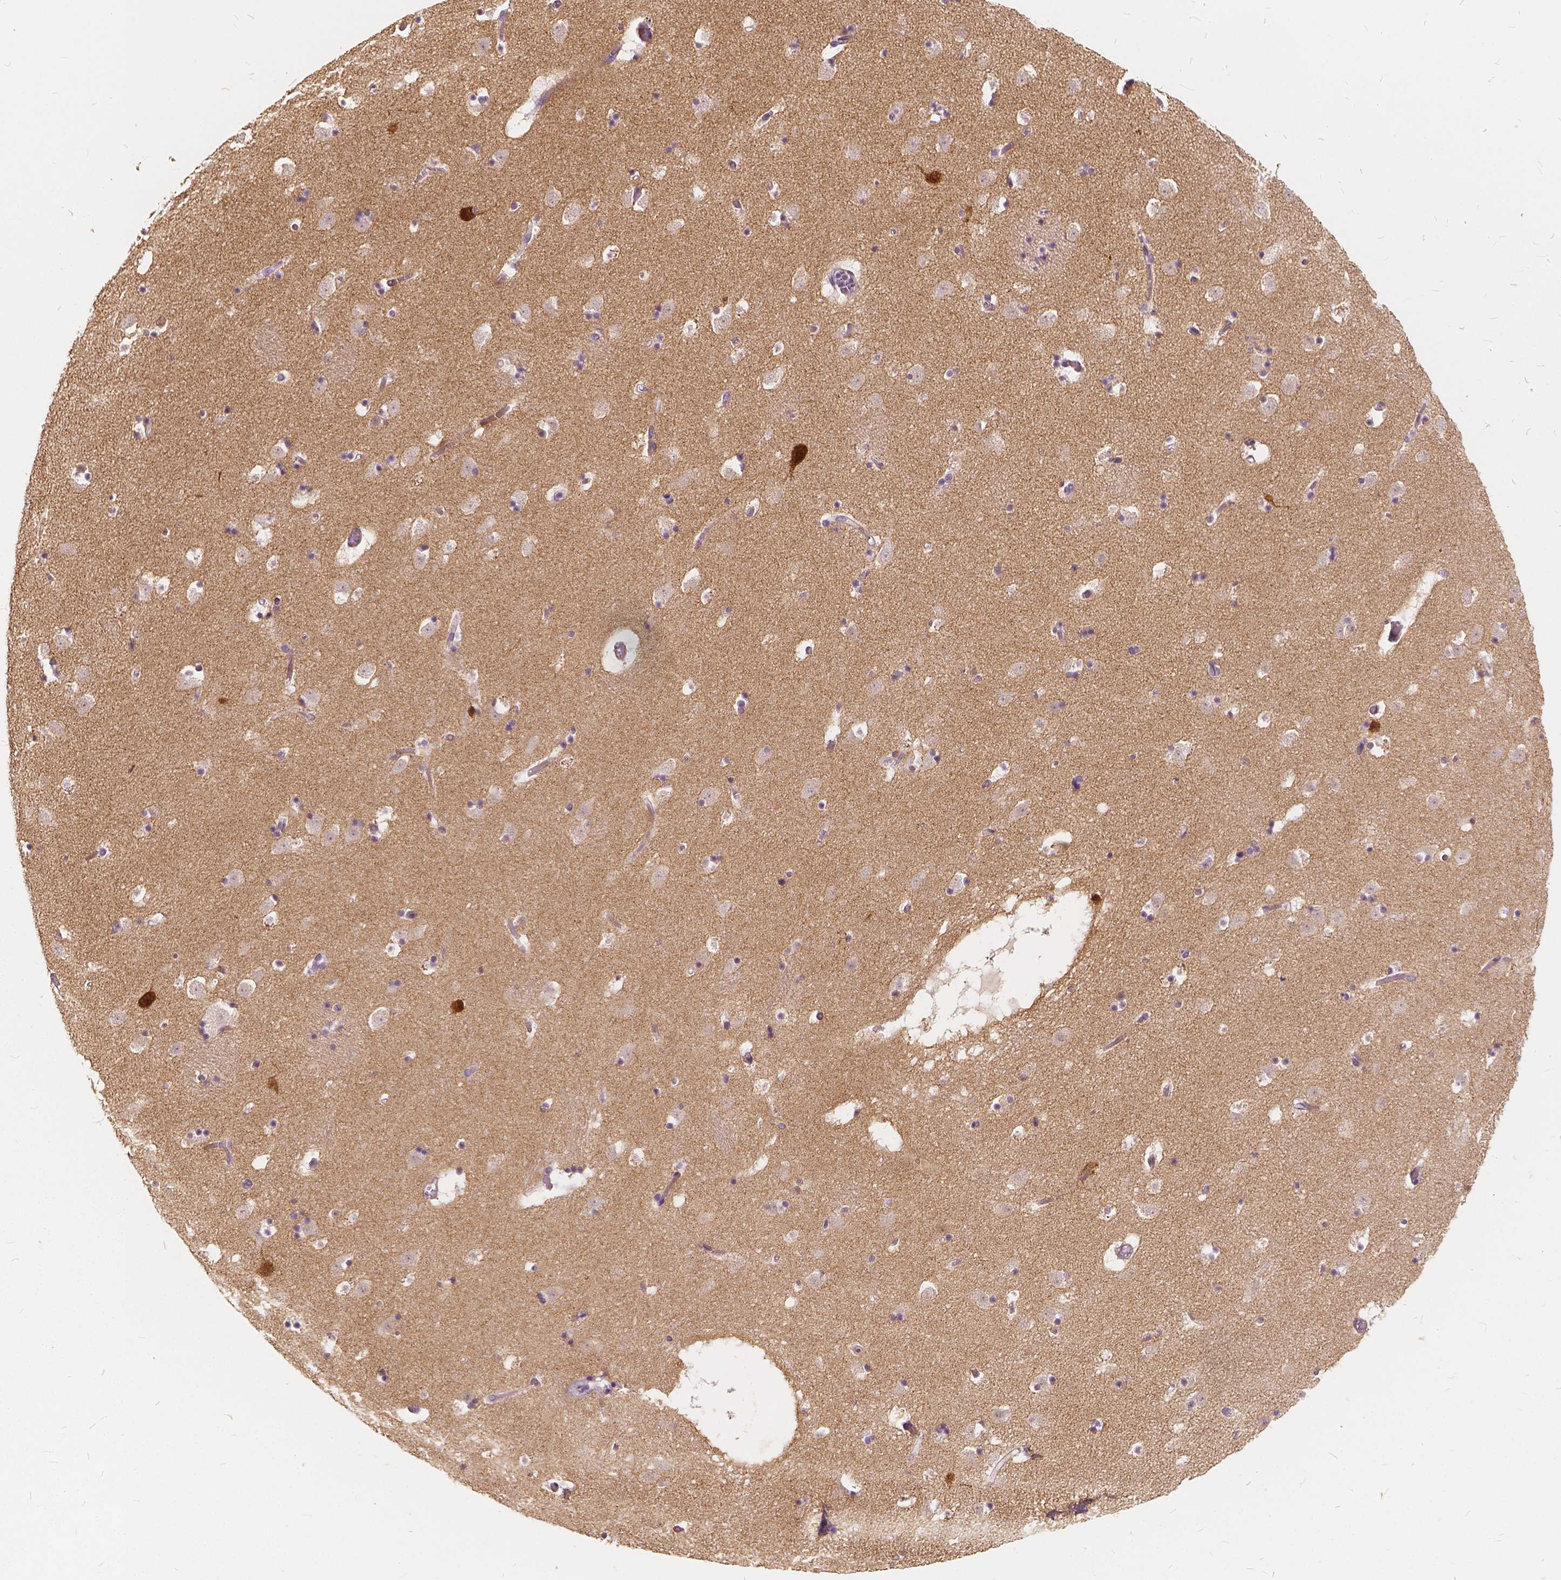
{"staining": {"intensity": "negative", "quantity": "none", "location": "none"}, "tissue": "caudate", "cell_type": "Glial cells", "image_type": "normal", "snomed": [{"axis": "morphology", "description": "Normal tissue, NOS"}, {"axis": "topography", "description": "Lateral ventricle wall"}], "caption": "Immunohistochemical staining of benign human caudate displays no significant positivity in glial cells. (Brightfield microscopy of DAB immunohistochemistry (IHC) at high magnification).", "gene": "KIAA0513", "patient": {"sex": "female", "age": 42}}